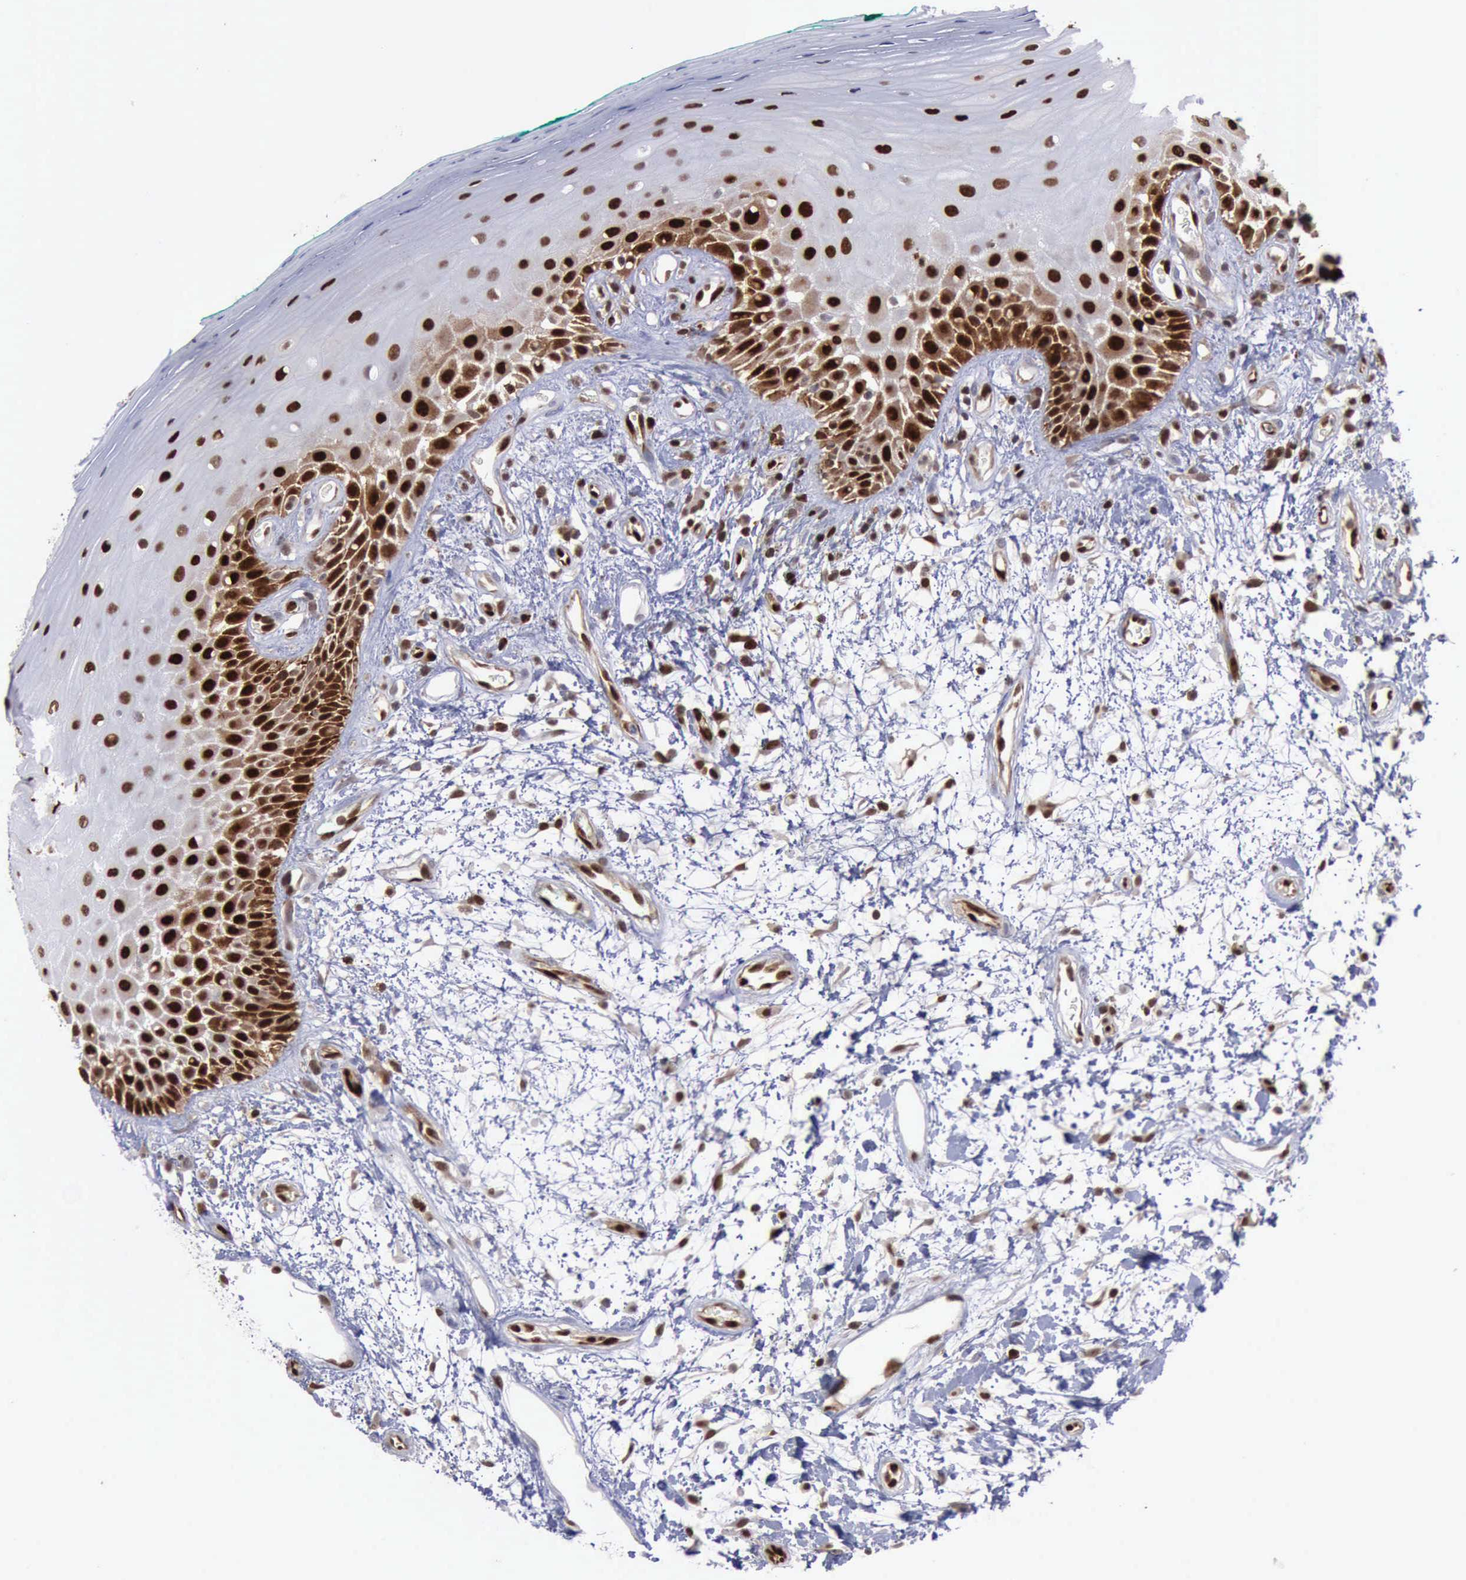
{"staining": {"intensity": "strong", "quantity": ">75%", "location": "nuclear"}, "tissue": "oral mucosa", "cell_type": "Squamous epithelial cells", "image_type": "normal", "snomed": [{"axis": "morphology", "description": "Normal tissue, NOS"}, {"axis": "morphology", "description": "Squamous cell carcinoma, NOS"}, {"axis": "topography", "description": "Skeletal muscle"}, {"axis": "topography", "description": "Oral tissue"}, {"axis": "topography", "description": "Head-Neck"}], "caption": "An image of oral mucosa stained for a protein demonstrates strong nuclear brown staining in squamous epithelial cells. (DAB IHC with brightfield microscopy, high magnification).", "gene": "PDCD4", "patient": {"sex": "female", "age": 84}}